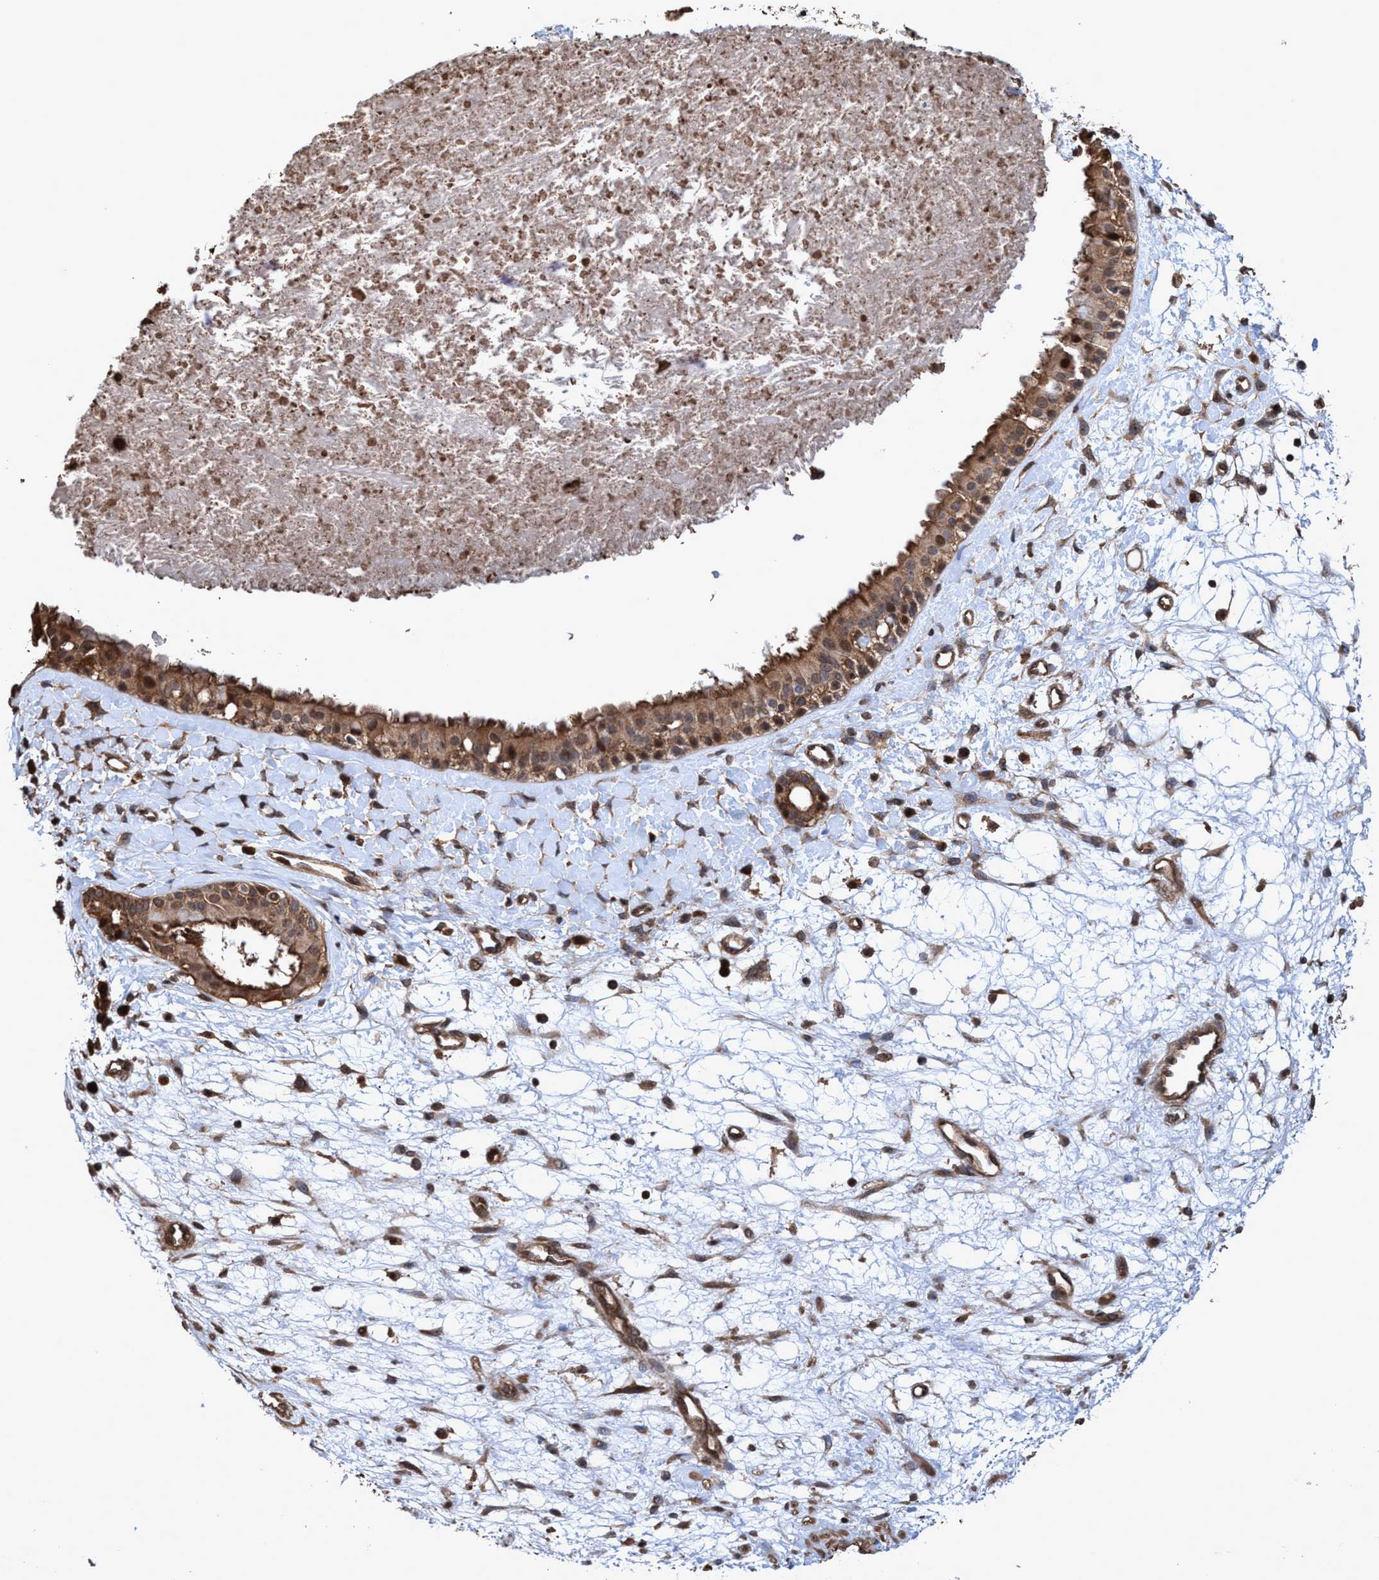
{"staining": {"intensity": "strong", "quantity": ">75%", "location": "cytoplasmic/membranous,nuclear"}, "tissue": "nasopharynx", "cell_type": "Respiratory epithelial cells", "image_type": "normal", "snomed": [{"axis": "morphology", "description": "Normal tissue, NOS"}, {"axis": "topography", "description": "Nasopharynx"}], "caption": "Benign nasopharynx exhibits strong cytoplasmic/membranous,nuclear positivity in approximately >75% of respiratory epithelial cells, visualized by immunohistochemistry. Immunohistochemistry (ihc) stains the protein of interest in brown and the nuclei are stained blue.", "gene": "TRPC7", "patient": {"sex": "male", "age": 22}}